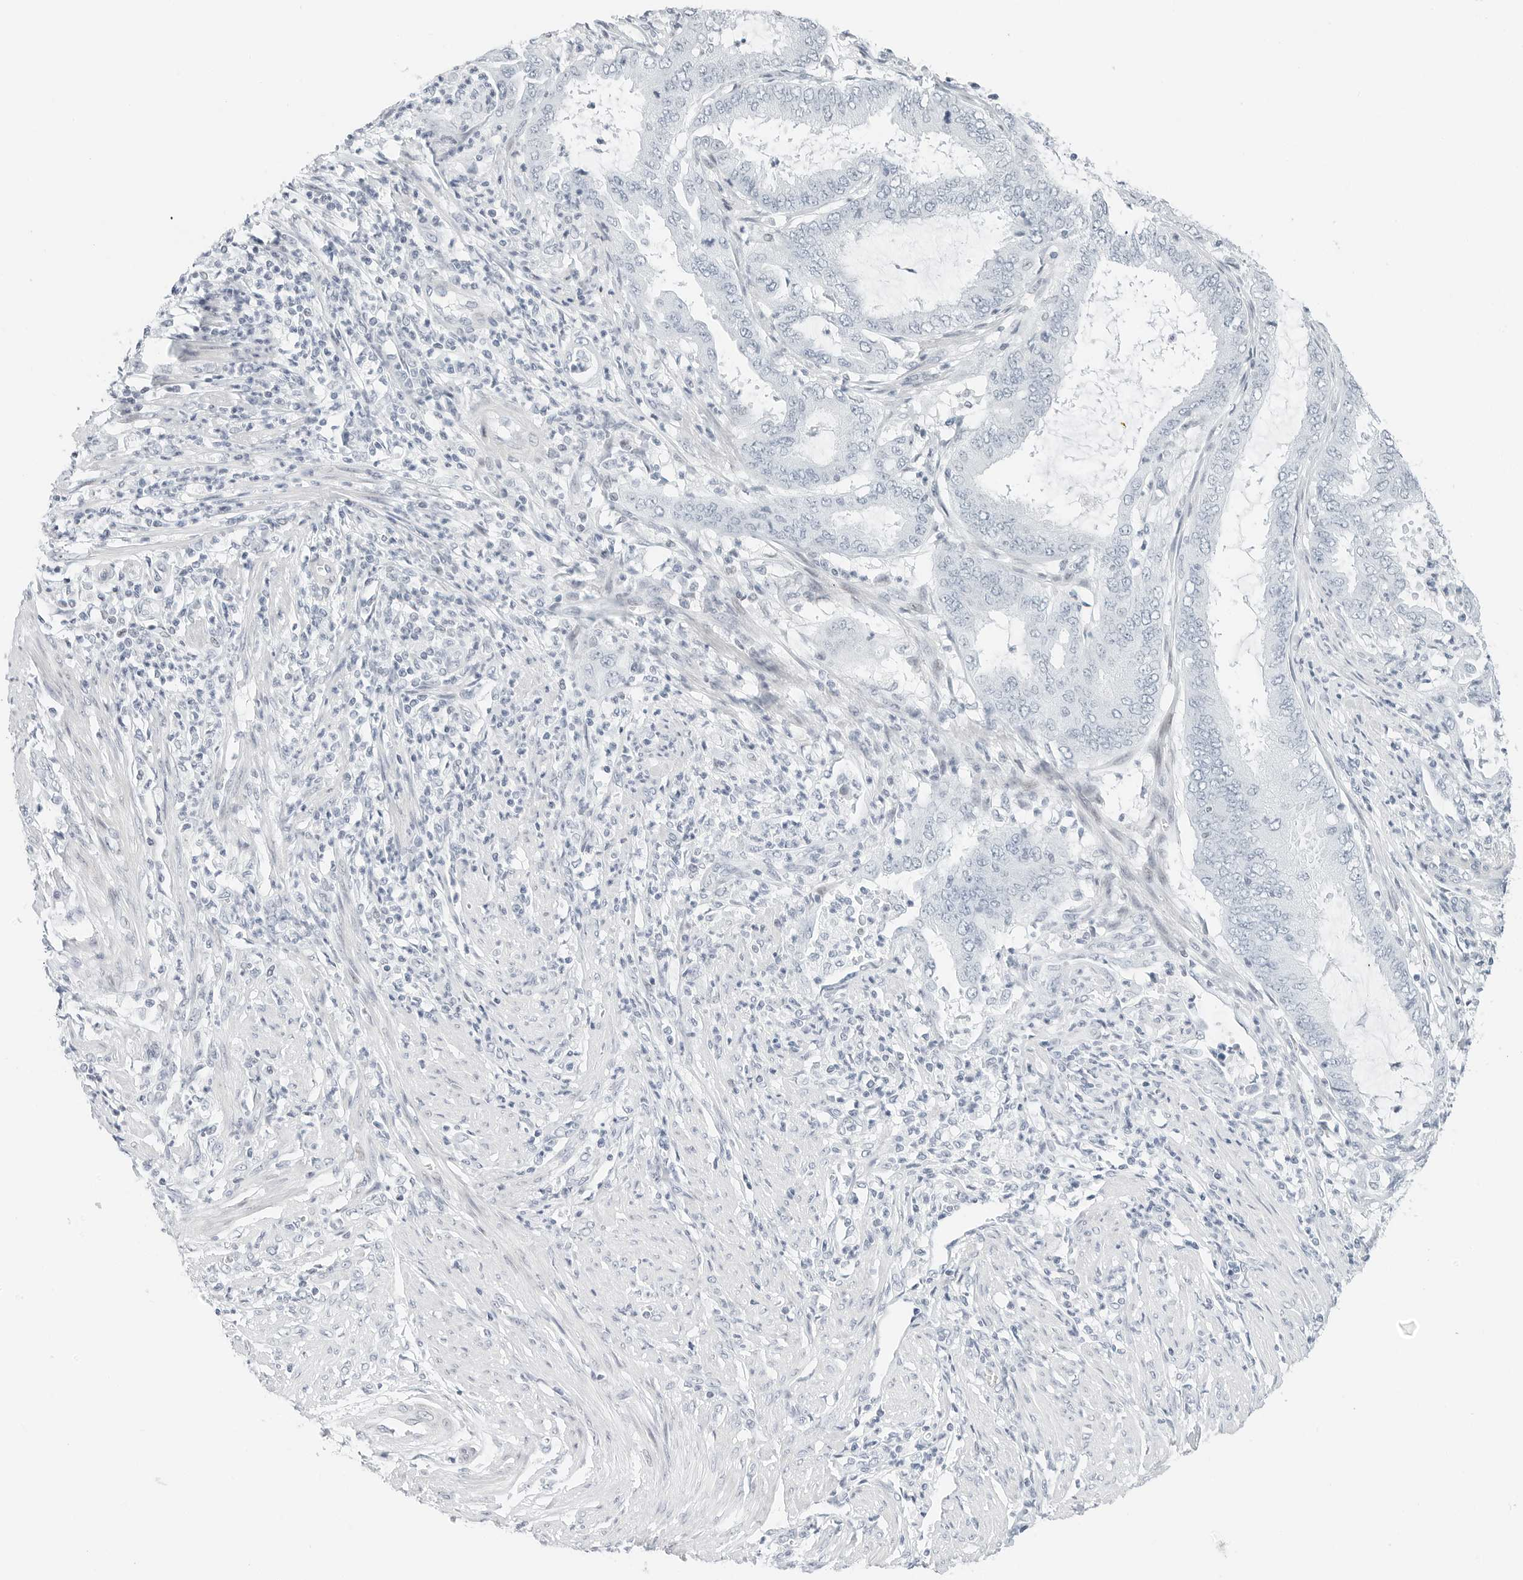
{"staining": {"intensity": "negative", "quantity": "none", "location": "none"}, "tissue": "endometrial cancer", "cell_type": "Tumor cells", "image_type": "cancer", "snomed": [{"axis": "morphology", "description": "Adenocarcinoma, NOS"}, {"axis": "topography", "description": "Endometrium"}], "caption": "Human endometrial cancer stained for a protein using immunohistochemistry demonstrates no staining in tumor cells.", "gene": "NTMT2", "patient": {"sex": "female", "age": 51}}